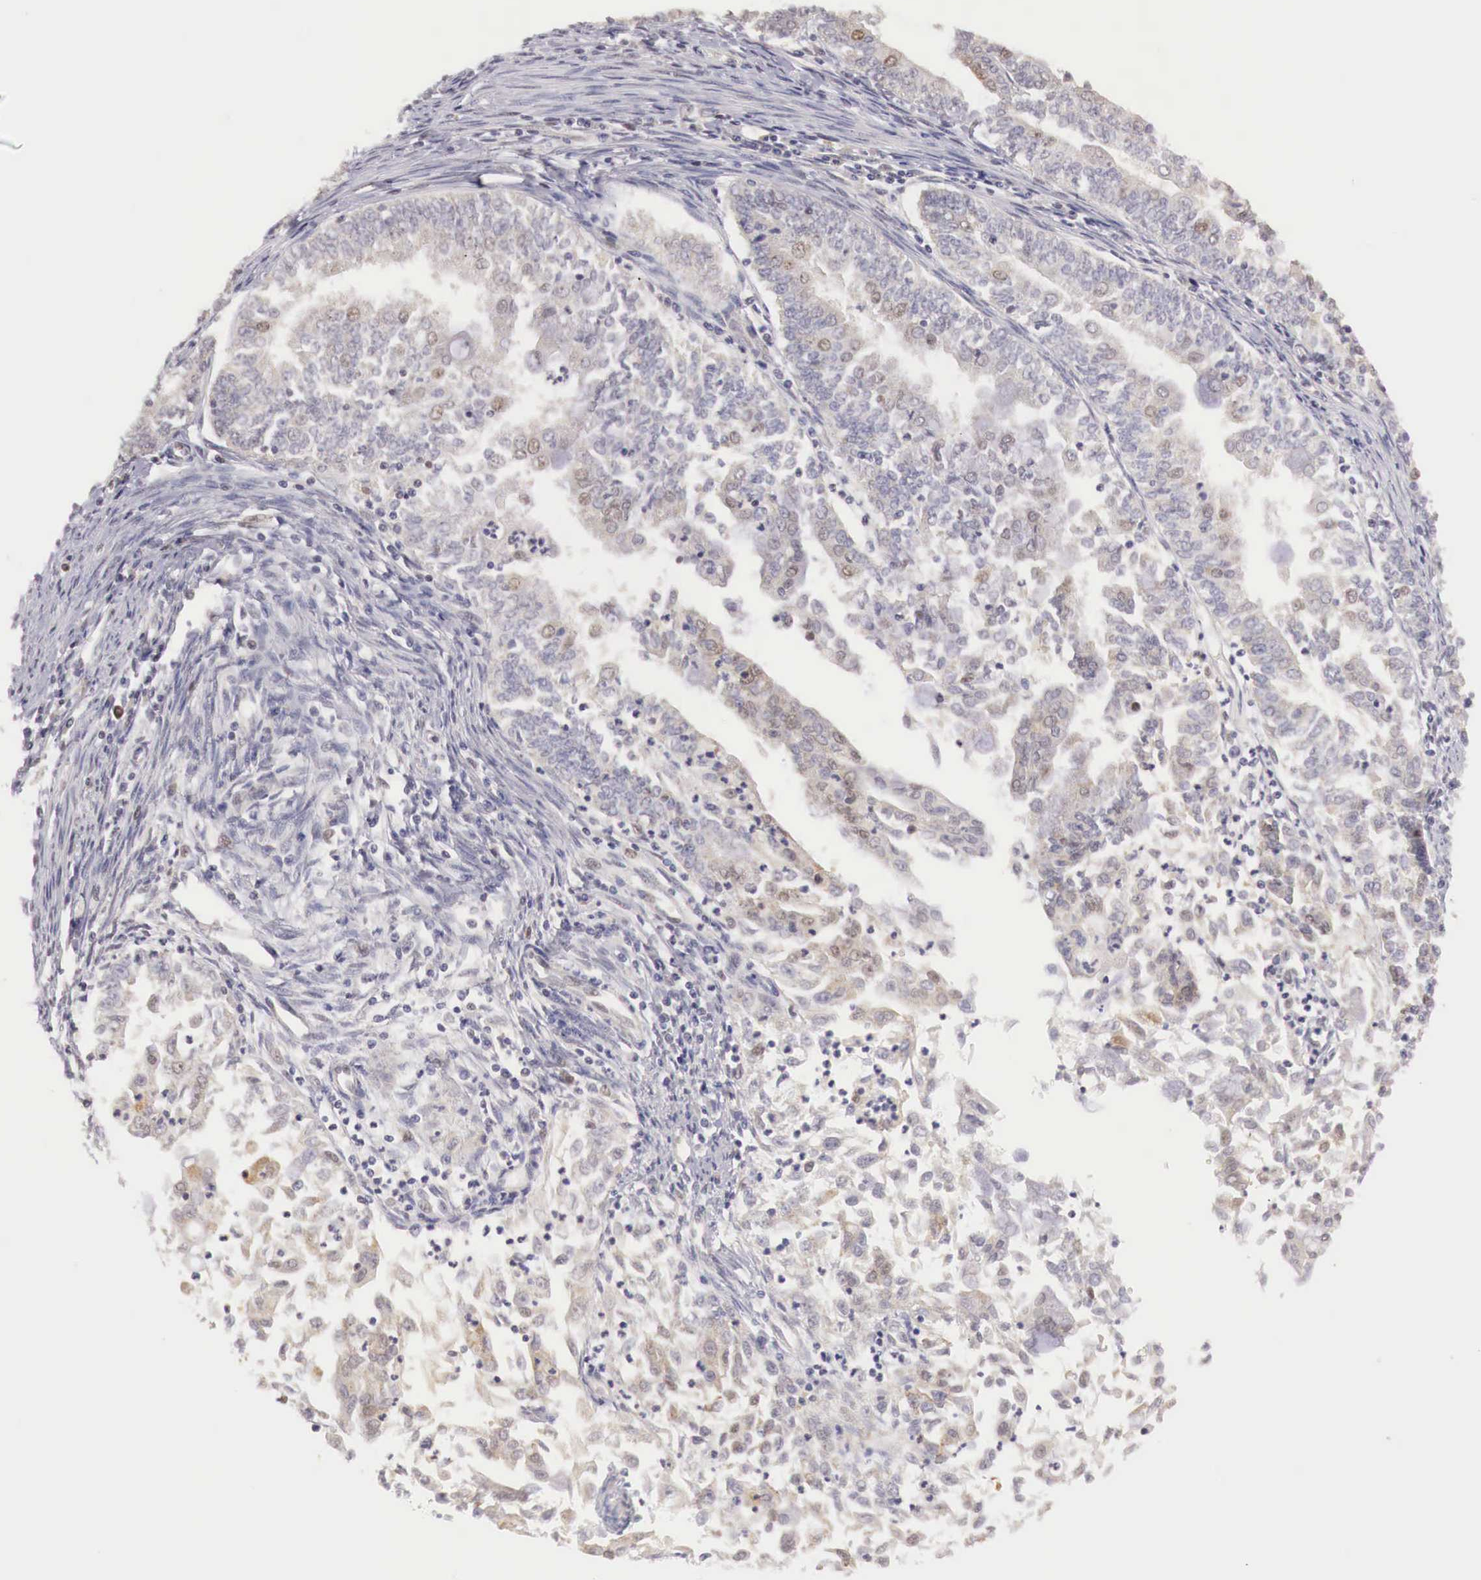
{"staining": {"intensity": "weak", "quantity": ">75%", "location": "cytoplasmic/membranous,nuclear"}, "tissue": "endometrial cancer", "cell_type": "Tumor cells", "image_type": "cancer", "snomed": [{"axis": "morphology", "description": "Adenocarcinoma, NOS"}, {"axis": "topography", "description": "Endometrium"}], "caption": "There is low levels of weak cytoplasmic/membranous and nuclear staining in tumor cells of endometrial adenocarcinoma, as demonstrated by immunohistochemical staining (brown color).", "gene": "GPKOW", "patient": {"sex": "female", "age": 75}}